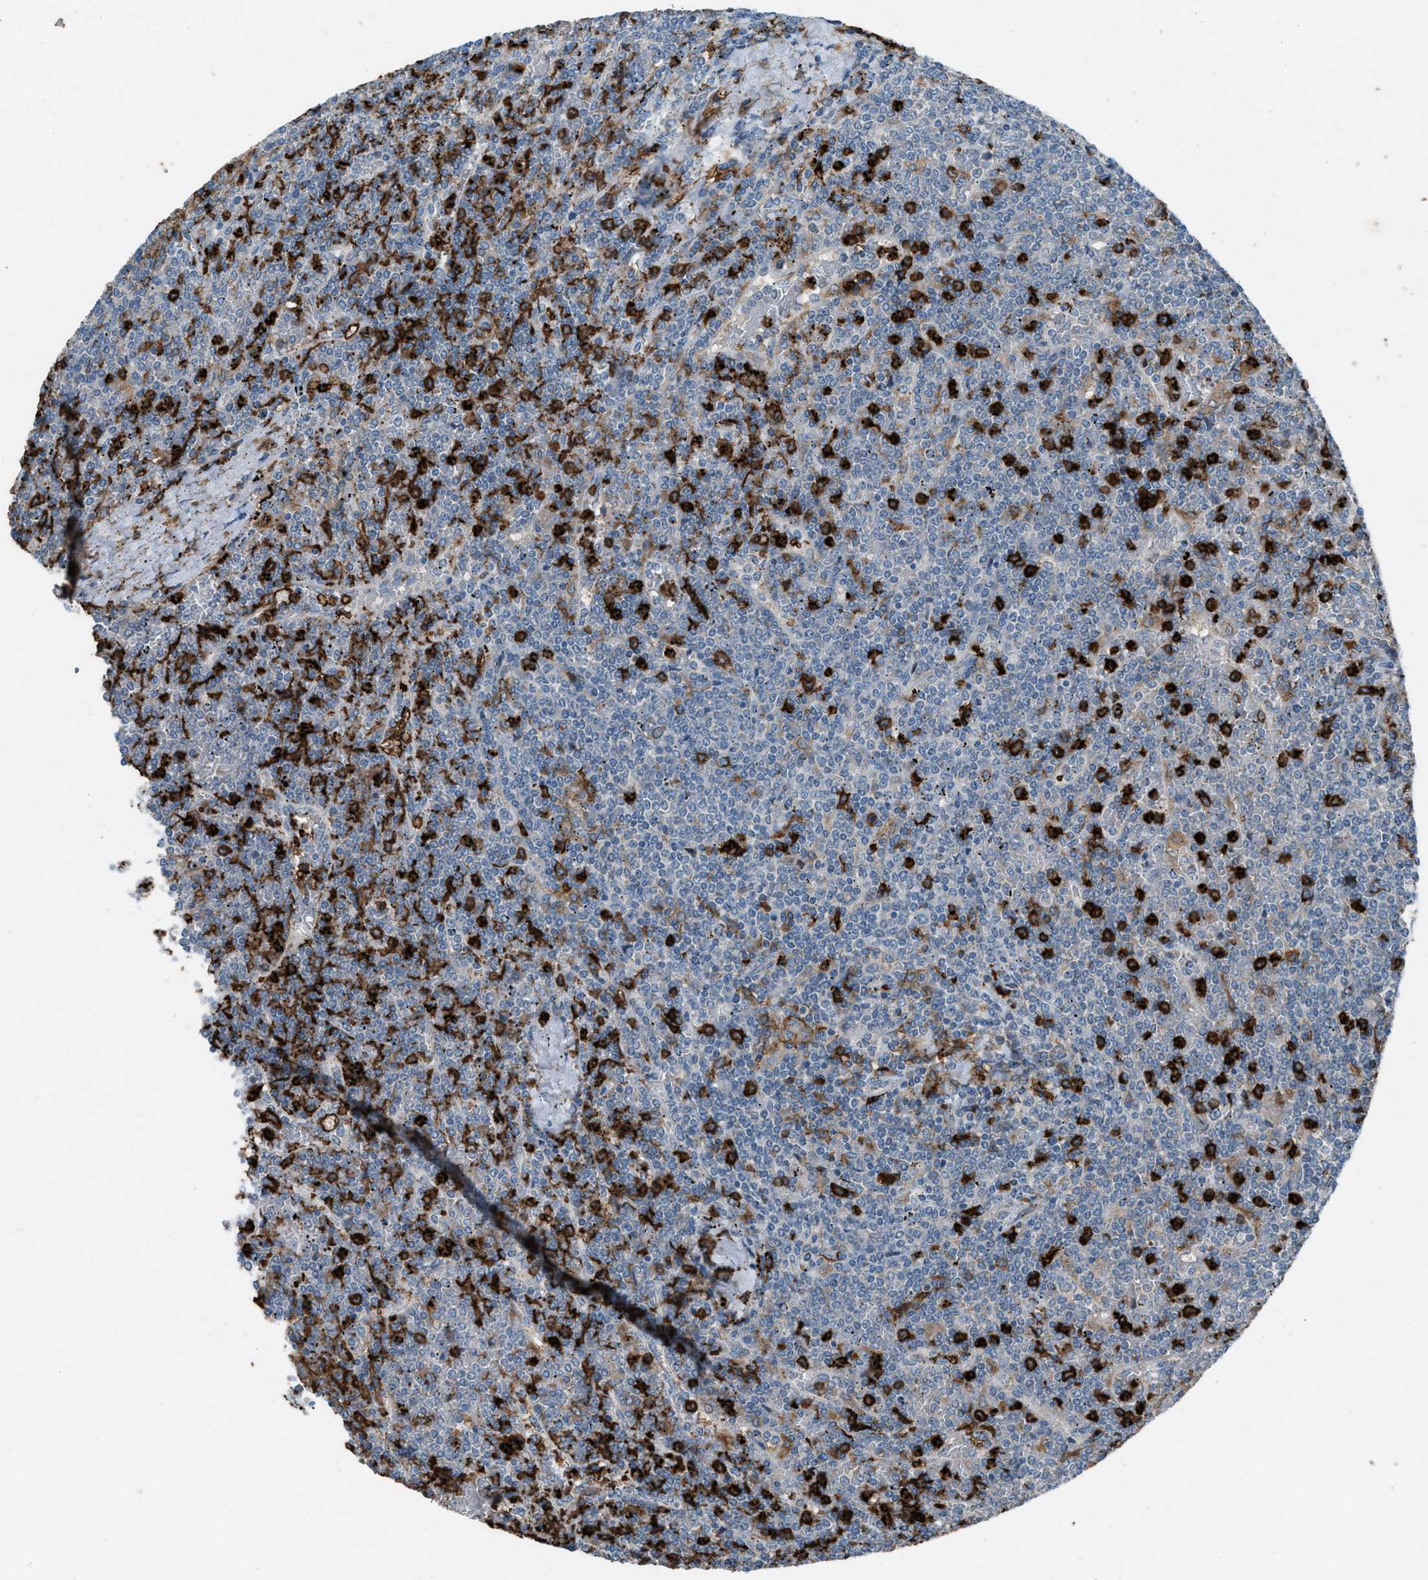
{"staining": {"intensity": "negative", "quantity": "none", "location": "none"}, "tissue": "lymphoma", "cell_type": "Tumor cells", "image_type": "cancer", "snomed": [{"axis": "morphology", "description": "Malignant lymphoma, non-Hodgkin's type, Low grade"}, {"axis": "topography", "description": "Spleen"}], "caption": "DAB (3,3'-diaminobenzidine) immunohistochemical staining of human low-grade malignant lymphoma, non-Hodgkin's type reveals no significant staining in tumor cells.", "gene": "FCER1G", "patient": {"sex": "female", "age": 19}}